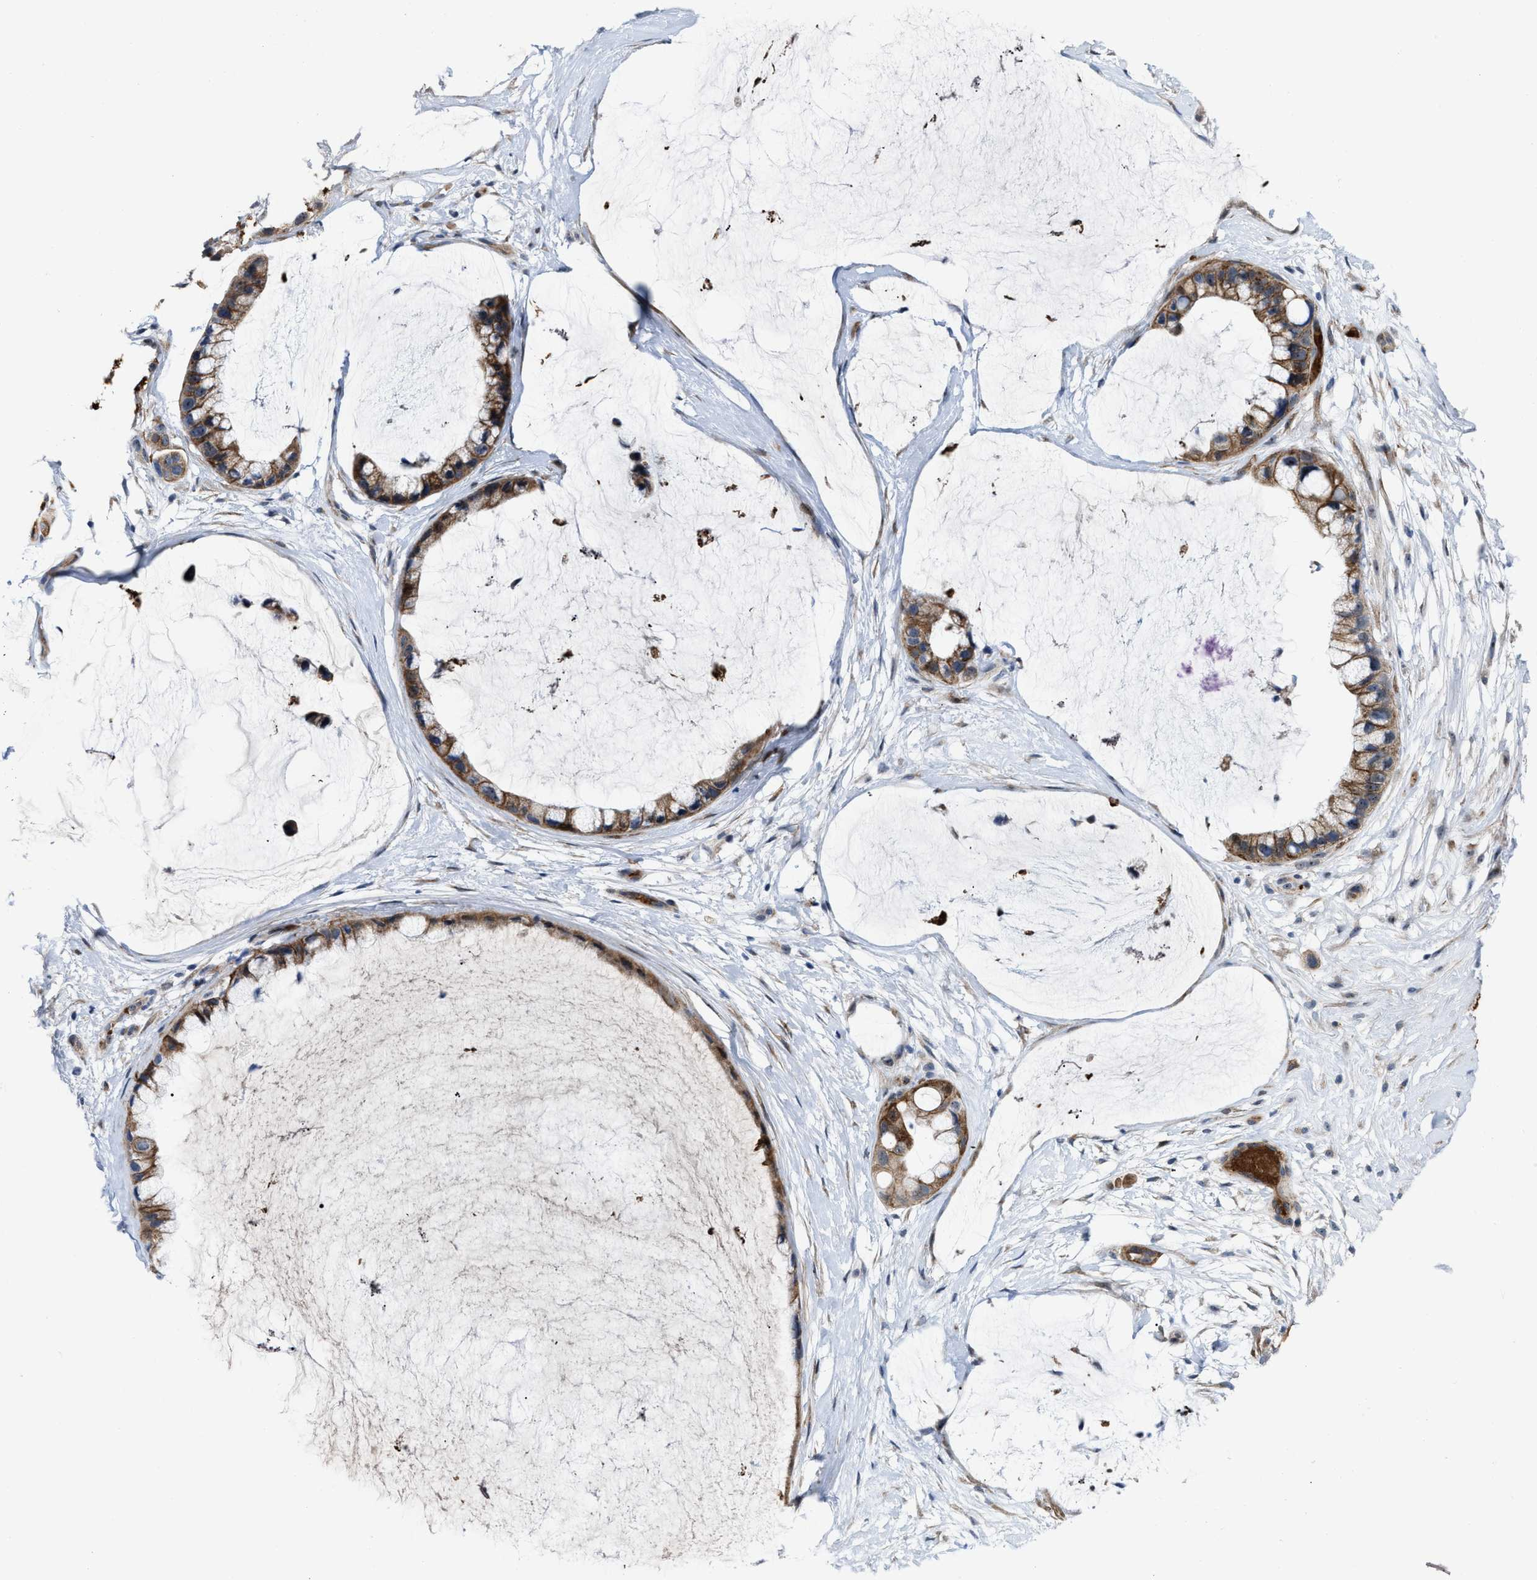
{"staining": {"intensity": "moderate", "quantity": ">75%", "location": "cytoplasmic/membranous"}, "tissue": "ovarian cancer", "cell_type": "Tumor cells", "image_type": "cancer", "snomed": [{"axis": "morphology", "description": "Cystadenocarcinoma, mucinous, NOS"}, {"axis": "topography", "description": "Ovary"}], "caption": "Mucinous cystadenocarcinoma (ovarian) stained with immunohistochemistry shows moderate cytoplasmic/membranous staining in about >75% of tumor cells.", "gene": "POLR1F", "patient": {"sex": "female", "age": 39}}